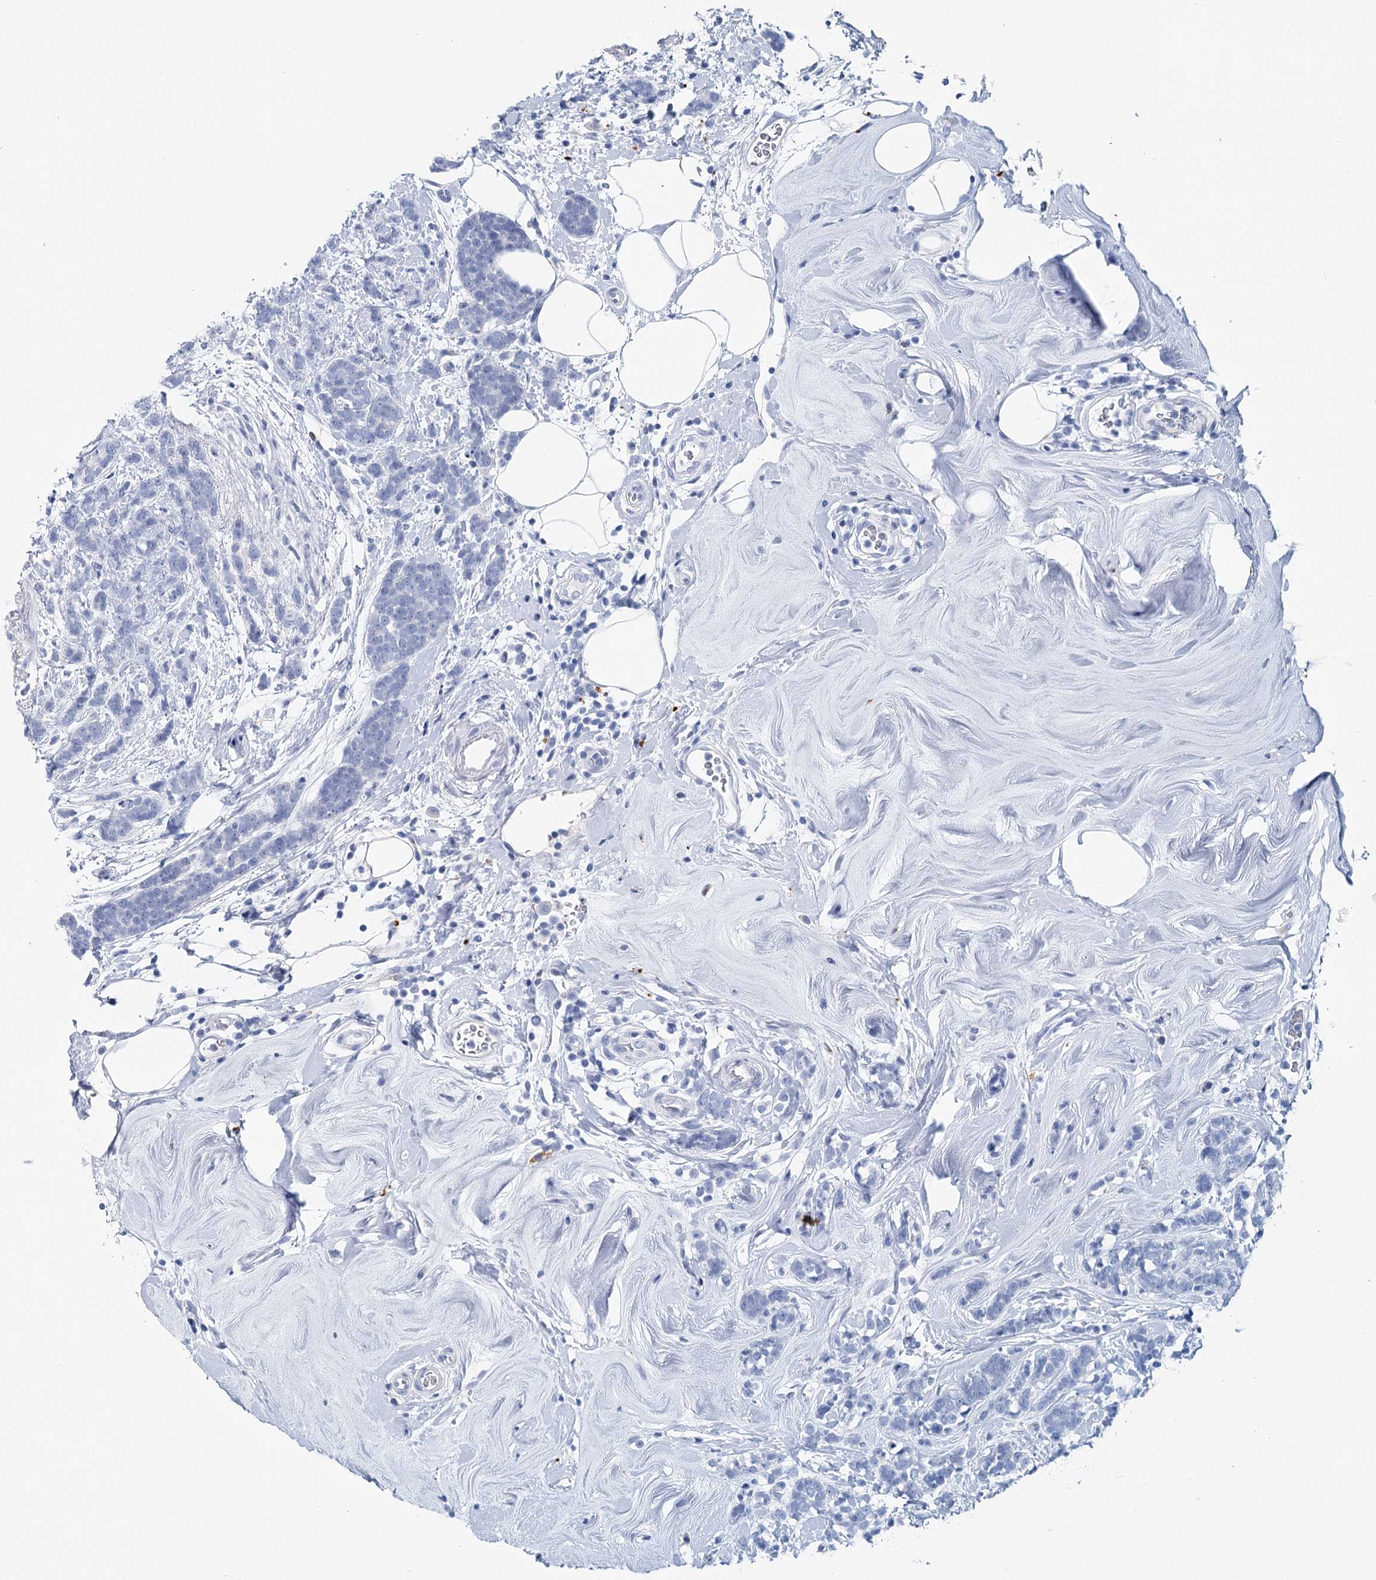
{"staining": {"intensity": "negative", "quantity": "none", "location": "none"}, "tissue": "breast cancer", "cell_type": "Tumor cells", "image_type": "cancer", "snomed": [{"axis": "morphology", "description": "Lobular carcinoma"}, {"axis": "topography", "description": "Breast"}], "caption": "This is an immunohistochemistry photomicrograph of human breast cancer. There is no staining in tumor cells.", "gene": "METTL7B", "patient": {"sex": "female", "age": 58}}